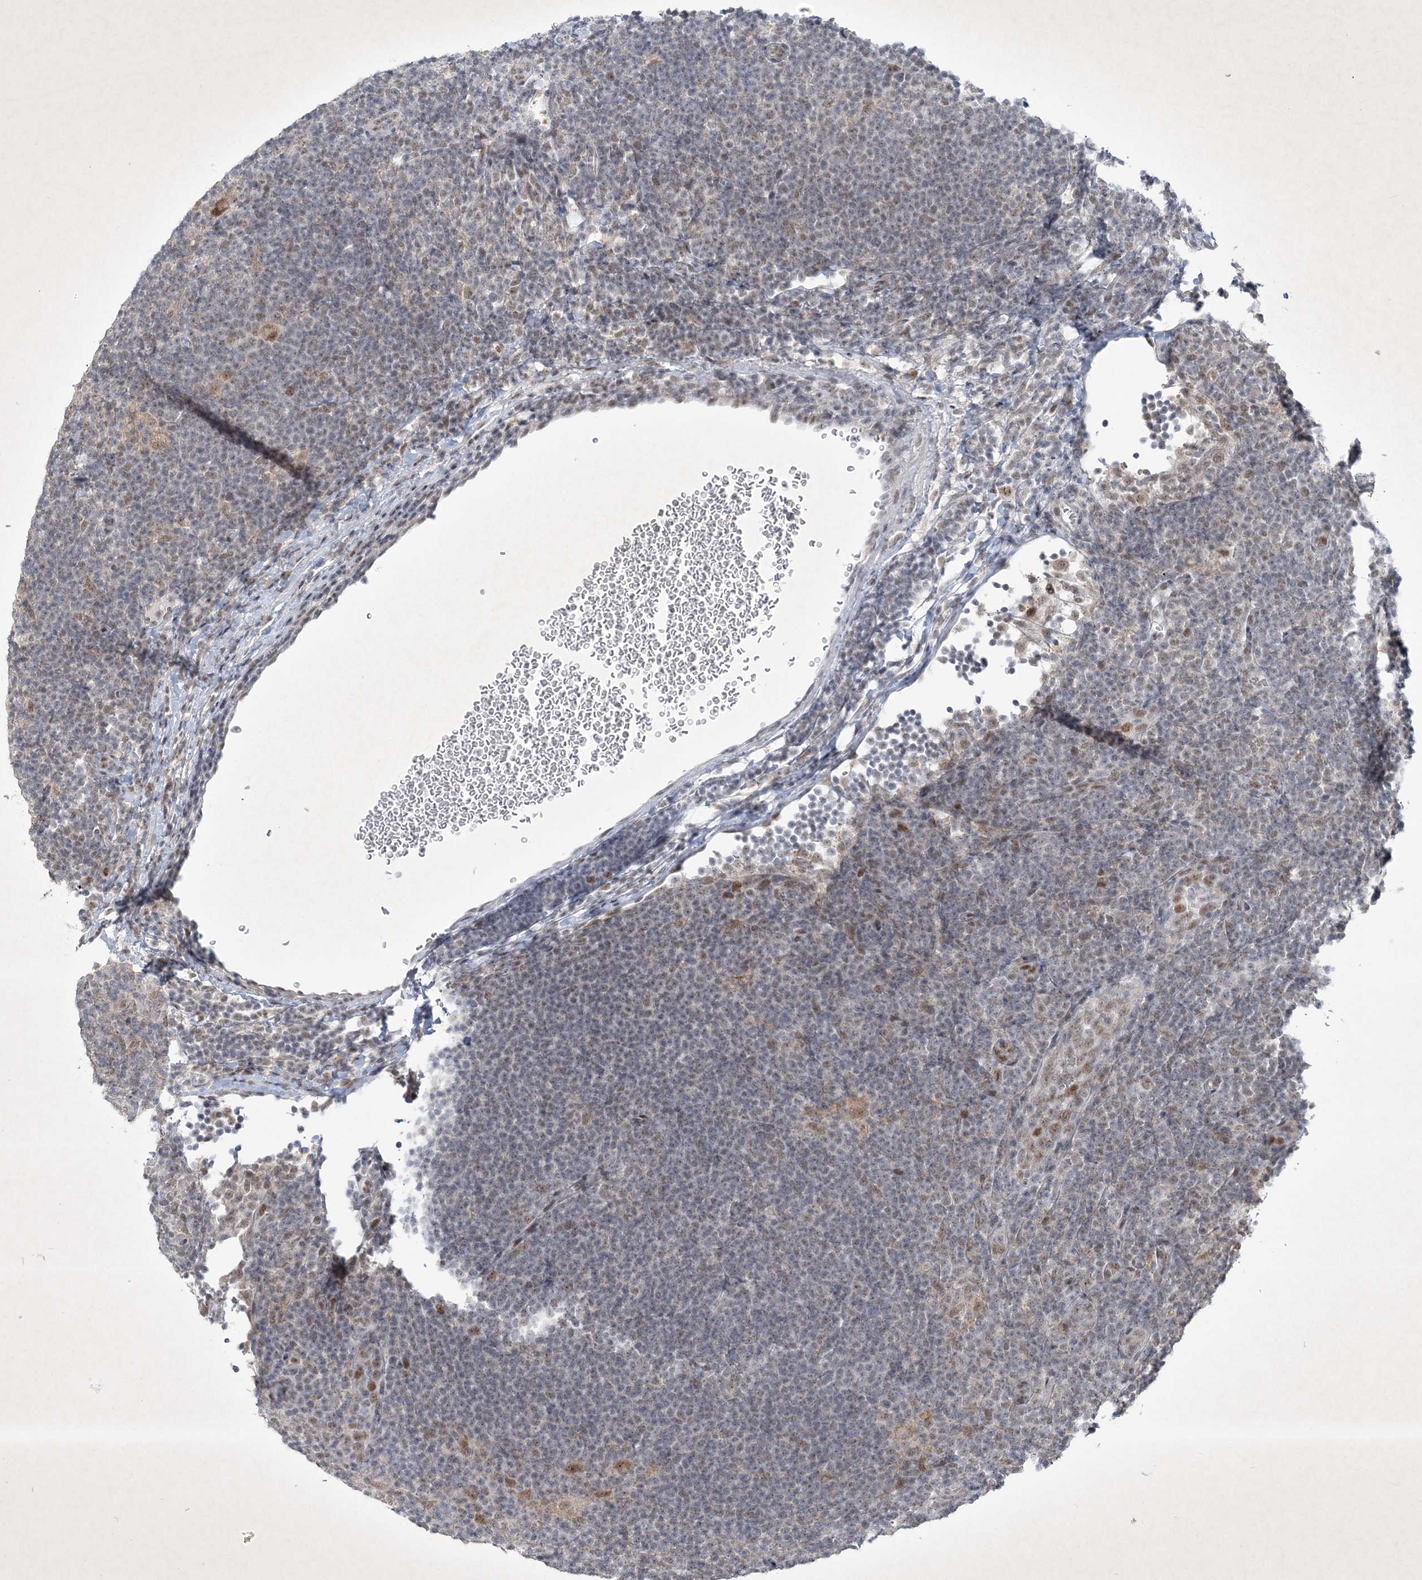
{"staining": {"intensity": "moderate", "quantity": ">75%", "location": "nuclear"}, "tissue": "lymphoma", "cell_type": "Tumor cells", "image_type": "cancer", "snomed": [{"axis": "morphology", "description": "Hodgkin's disease, NOS"}, {"axis": "topography", "description": "Lymph node"}], "caption": "Protein expression analysis of human Hodgkin's disease reveals moderate nuclear expression in approximately >75% of tumor cells.", "gene": "ZBTB9", "patient": {"sex": "female", "age": 57}}